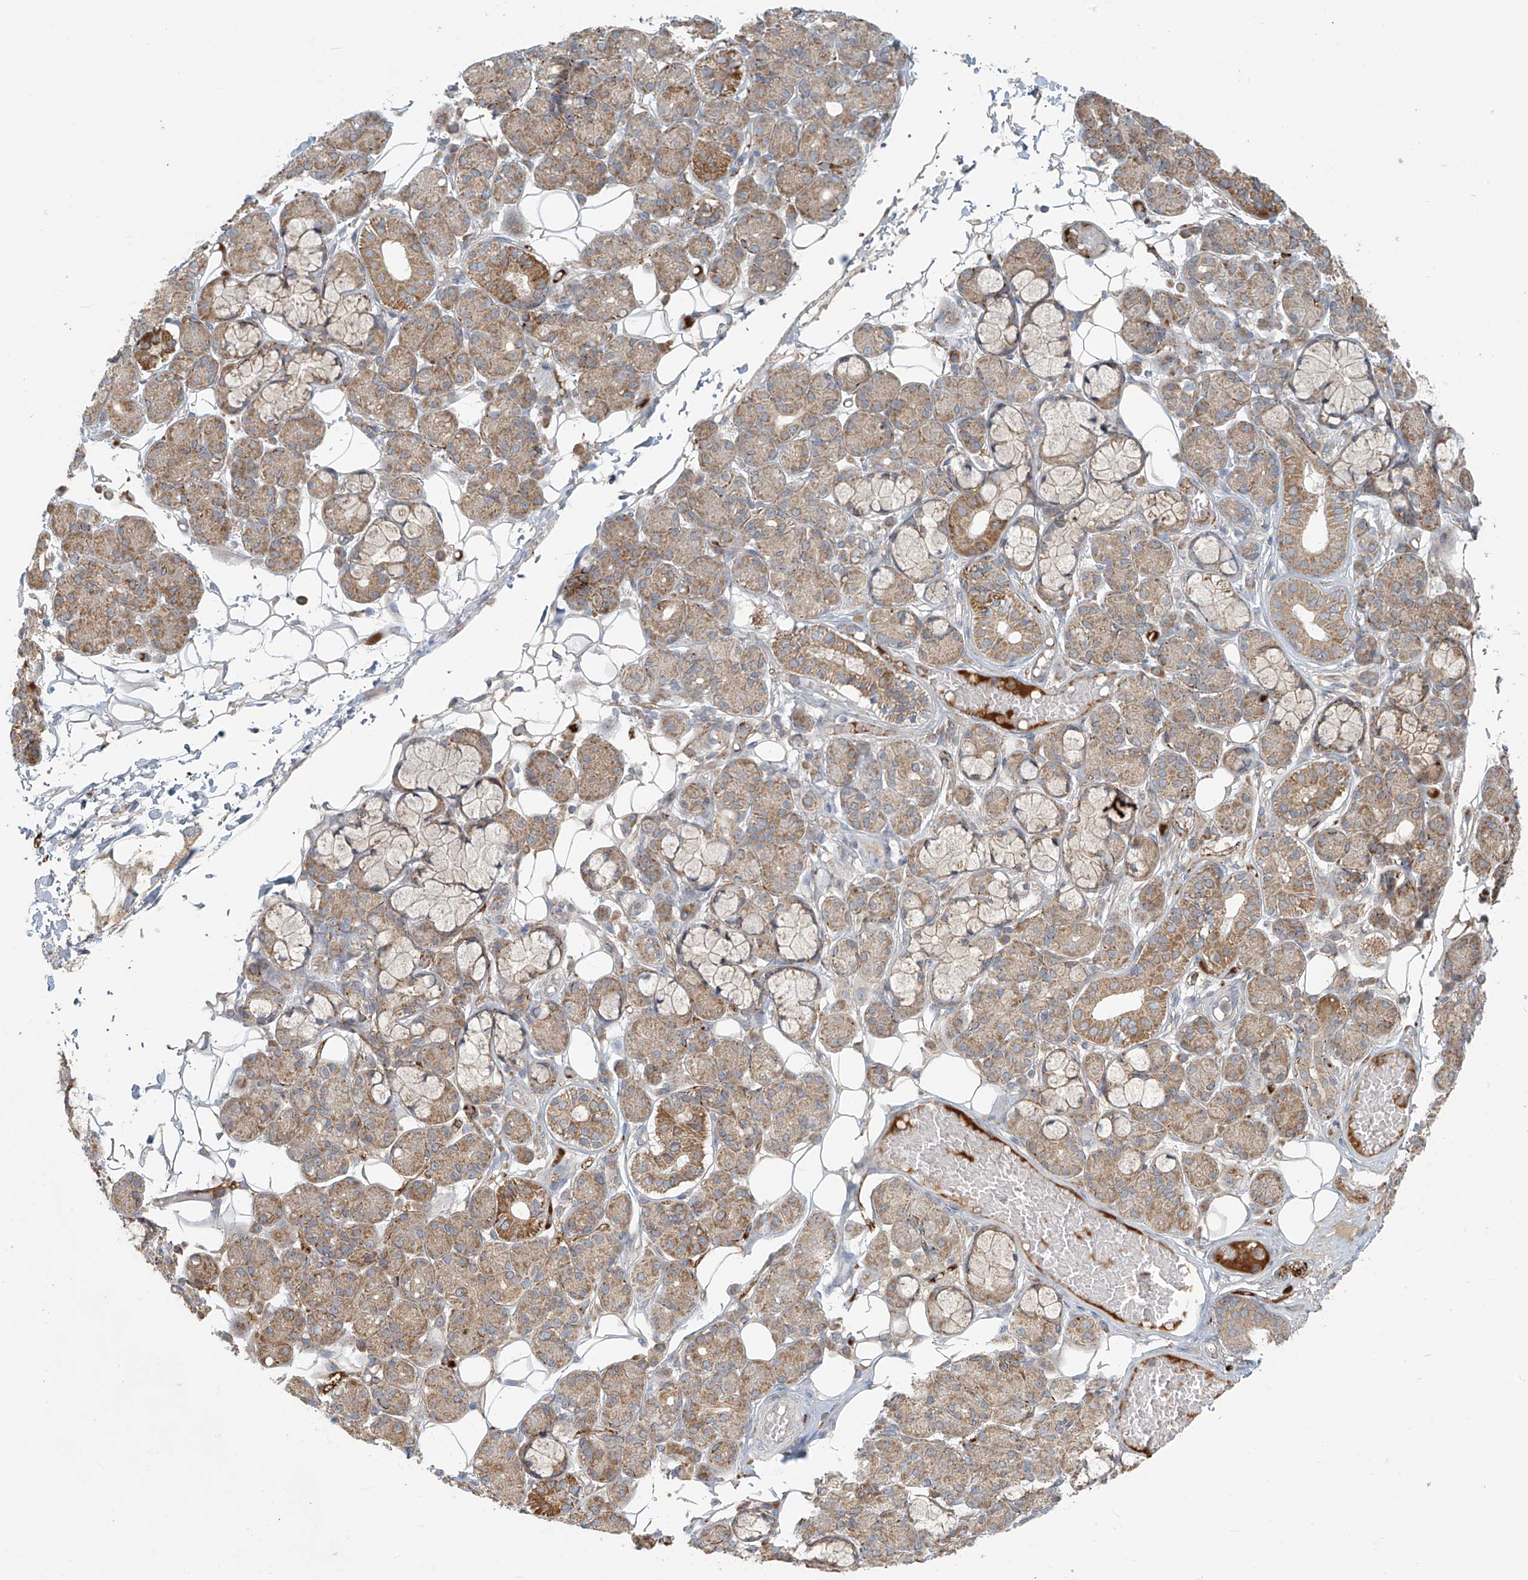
{"staining": {"intensity": "moderate", "quantity": ">75%", "location": "cytoplasmic/membranous"}, "tissue": "salivary gland", "cell_type": "Glandular cells", "image_type": "normal", "snomed": [{"axis": "morphology", "description": "Normal tissue, NOS"}, {"axis": "topography", "description": "Salivary gland"}], "caption": "Brown immunohistochemical staining in unremarkable human salivary gland reveals moderate cytoplasmic/membranous expression in approximately >75% of glandular cells. Using DAB (brown) and hematoxylin (blue) stains, captured at high magnification using brightfield microscopy.", "gene": "LZTS3", "patient": {"sex": "male", "age": 63}}